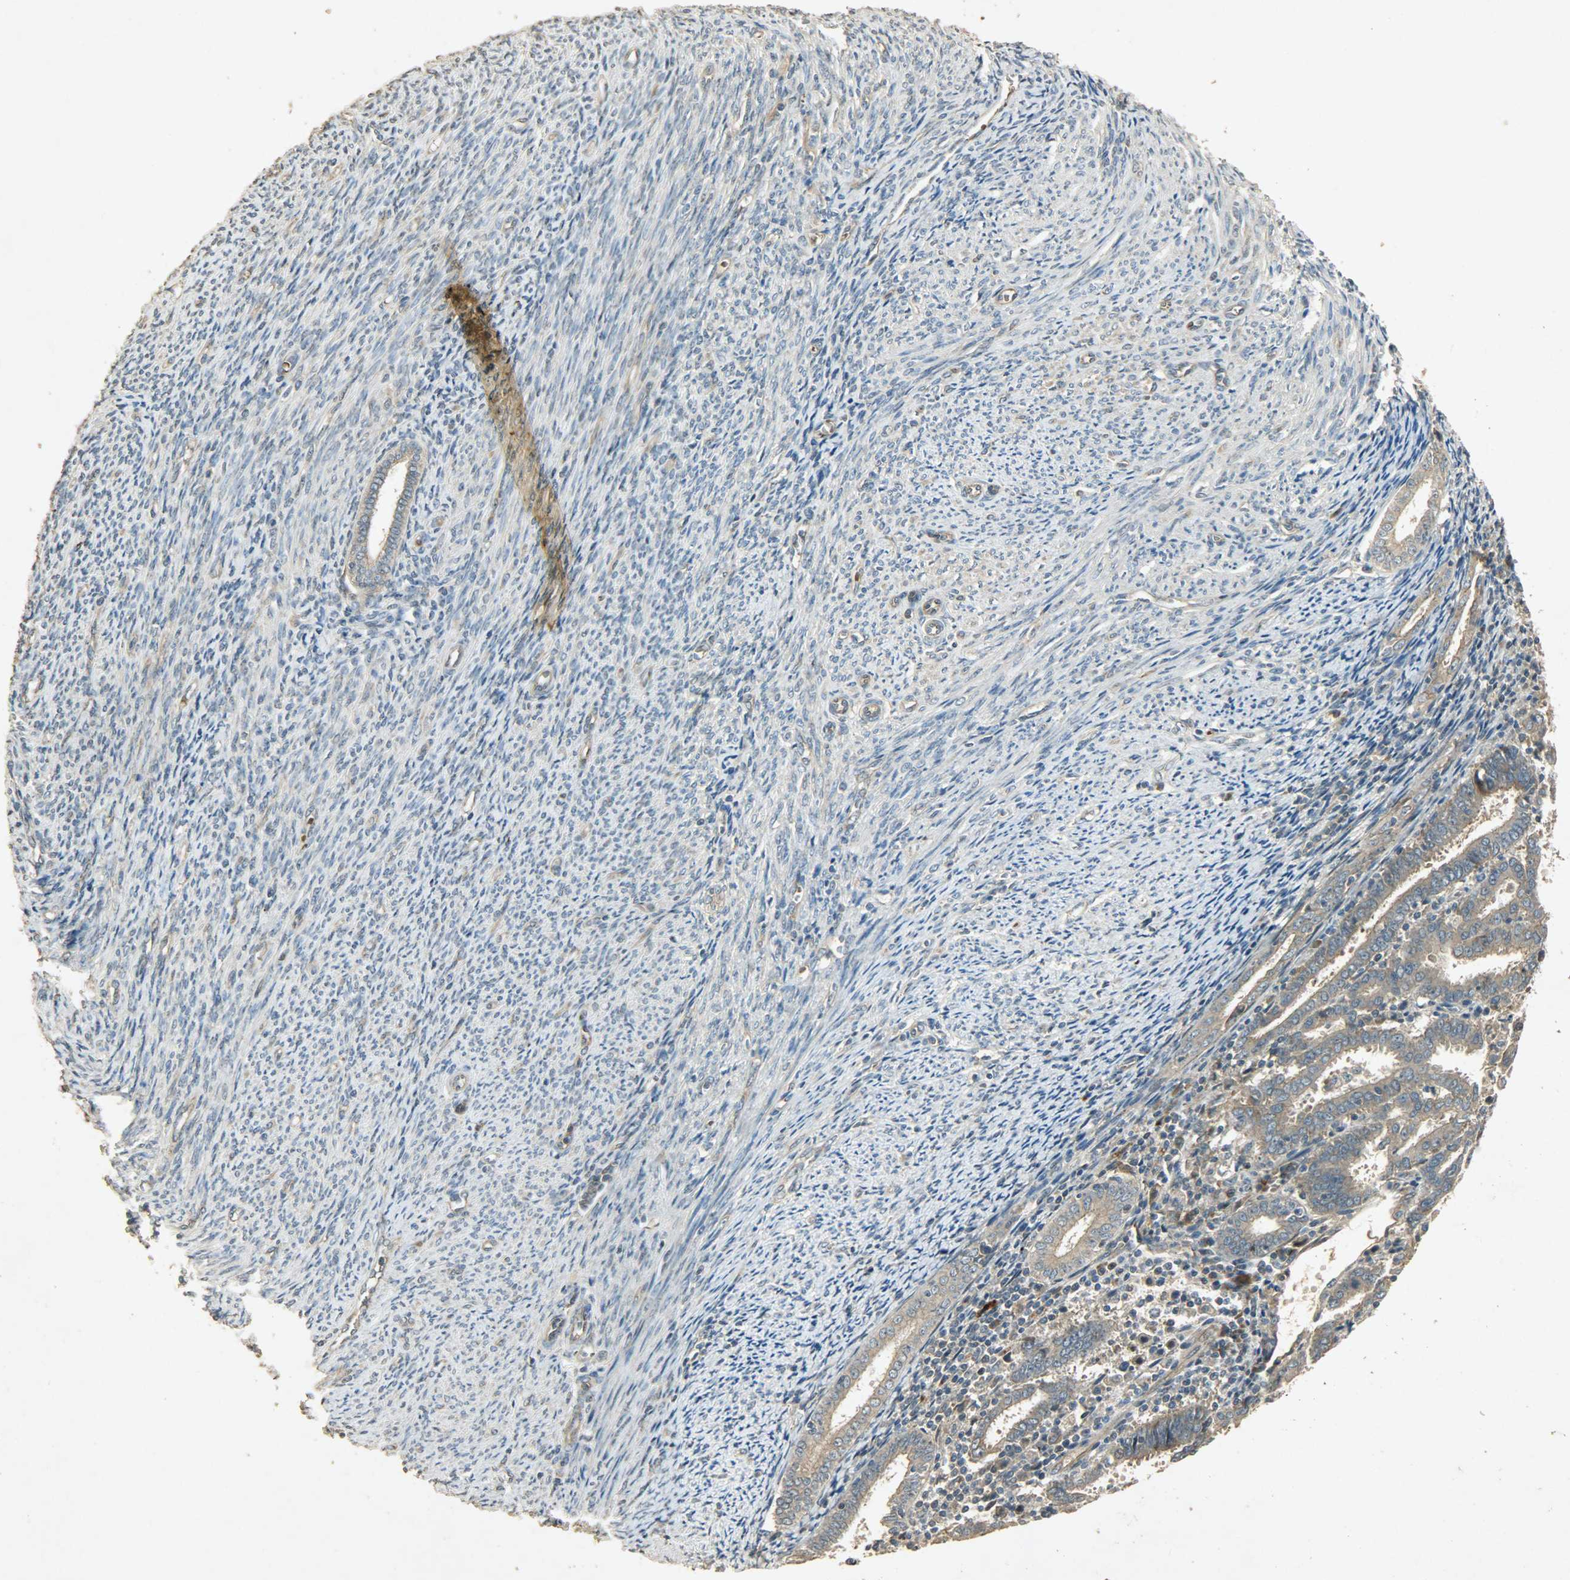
{"staining": {"intensity": "weak", "quantity": ">75%", "location": "cytoplasmic/membranous"}, "tissue": "endometrial cancer", "cell_type": "Tumor cells", "image_type": "cancer", "snomed": [{"axis": "morphology", "description": "Adenocarcinoma, NOS"}, {"axis": "topography", "description": "Uterus"}], "caption": "A high-resolution photomicrograph shows immunohistochemistry staining of endometrial cancer, which shows weak cytoplasmic/membranous expression in approximately >75% of tumor cells.", "gene": "ATP2B1", "patient": {"sex": "female", "age": 83}}